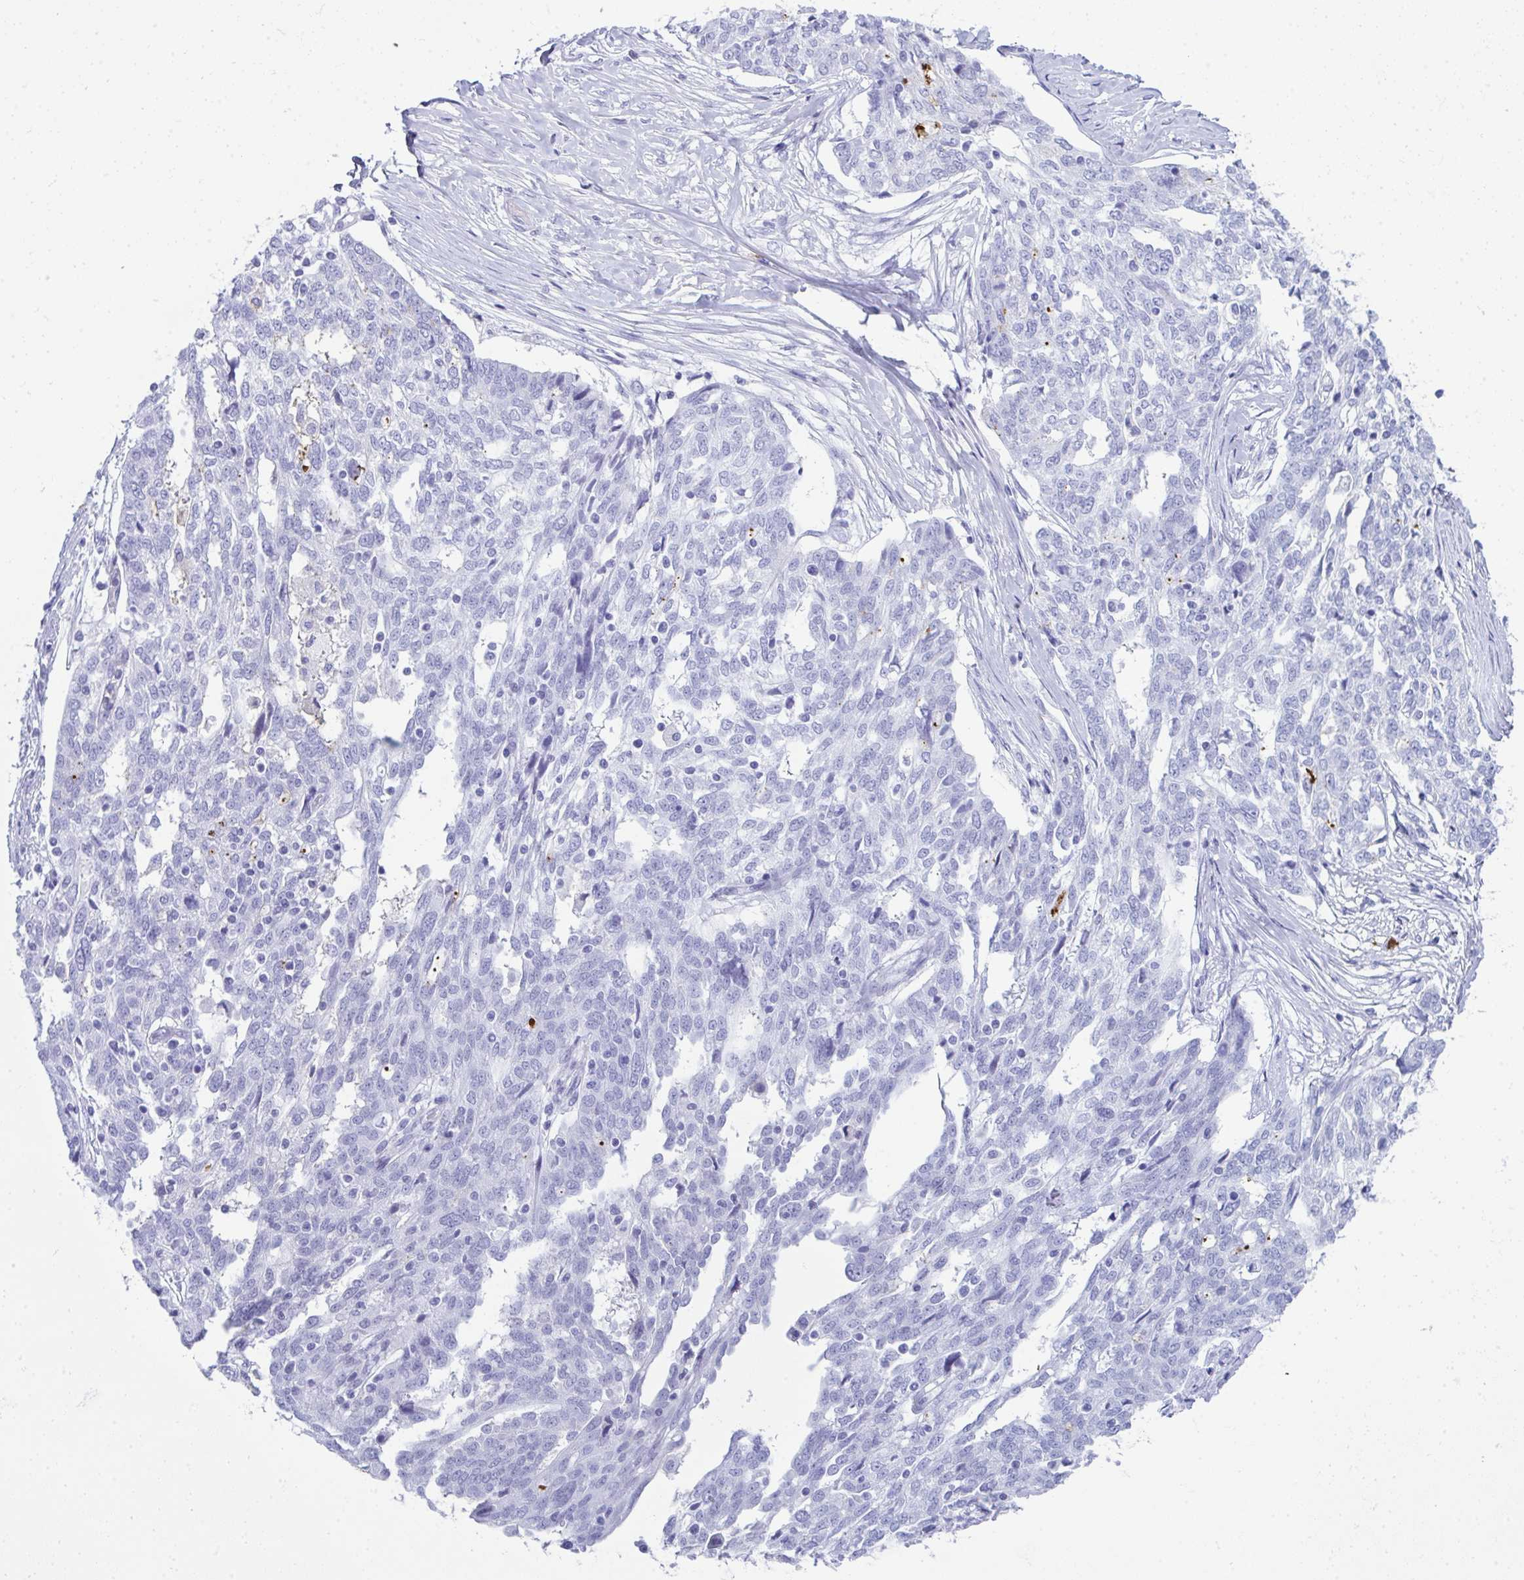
{"staining": {"intensity": "negative", "quantity": "none", "location": "none"}, "tissue": "ovarian cancer", "cell_type": "Tumor cells", "image_type": "cancer", "snomed": [{"axis": "morphology", "description": "Cystadenocarcinoma, serous, NOS"}, {"axis": "topography", "description": "Ovary"}], "caption": "Serous cystadenocarcinoma (ovarian) stained for a protein using IHC shows no staining tumor cells.", "gene": "JCHAIN", "patient": {"sex": "female", "age": 67}}